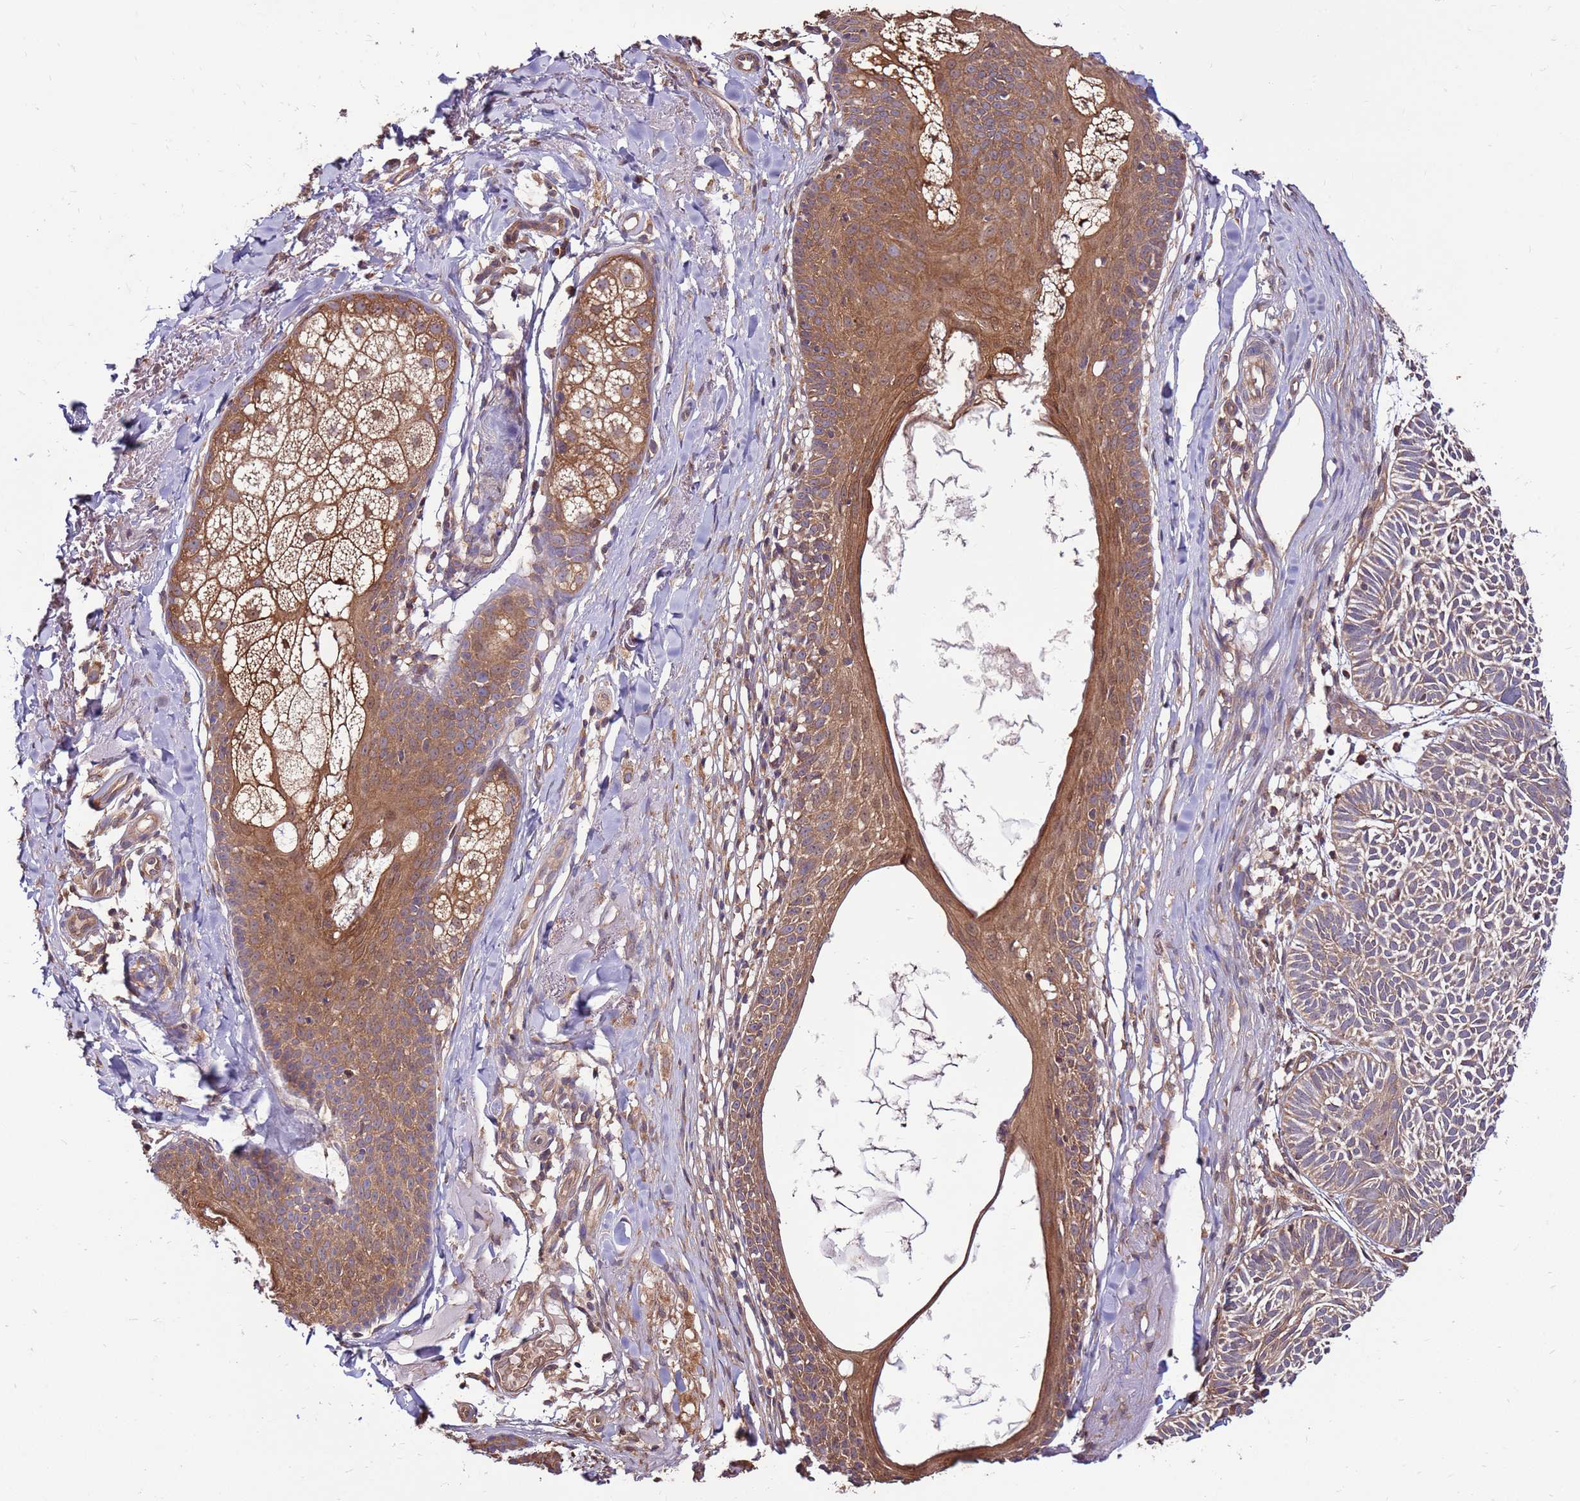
{"staining": {"intensity": "weak", "quantity": ">75%", "location": "cytoplasmic/membranous"}, "tissue": "skin cancer", "cell_type": "Tumor cells", "image_type": "cancer", "snomed": [{"axis": "morphology", "description": "Basal cell carcinoma"}, {"axis": "topography", "description": "Skin"}], "caption": "Human skin basal cell carcinoma stained with a protein marker shows weak staining in tumor cells.", "gene": "SLC44A5", "patient": {"sex": "male", "age": 69}}